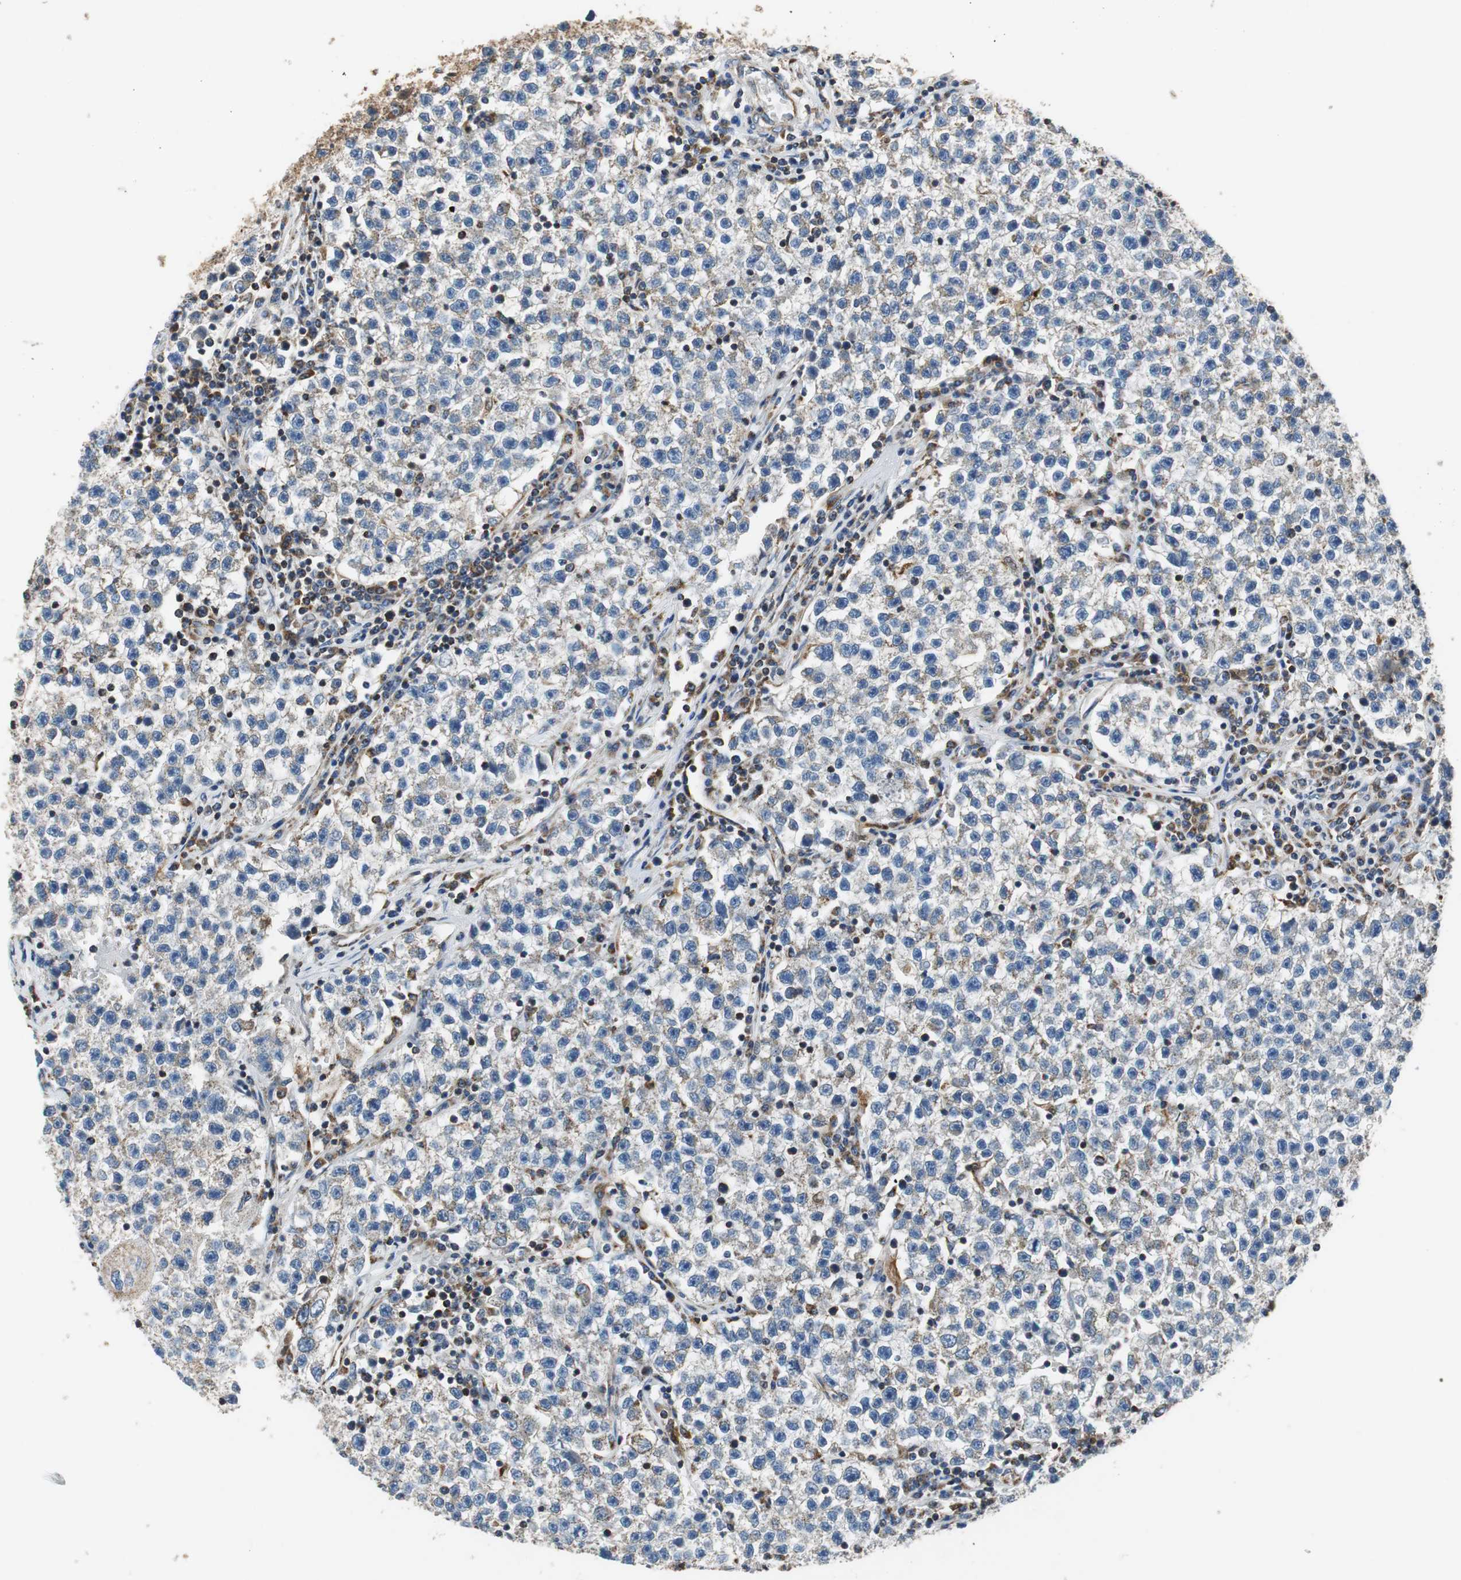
{"staining": {"intensity": "weak", "quantity": "<25%", "location": "cytoplasmic/membranous"}, "tissue": "testis cancer", "cell_type": "Tumor cells", "image_type": "cancer", "snomed": [{"axis": "morphology", "description": "Seminoma, NOS"}, {"axis": "topography", "description": "Testis"}], "caption": "Histopathology image shows no protein staining in tumor cells of seminoma (testis) tissue.", "gene": "GSTK1", "patient": {"sex": "male", "age": 22}}